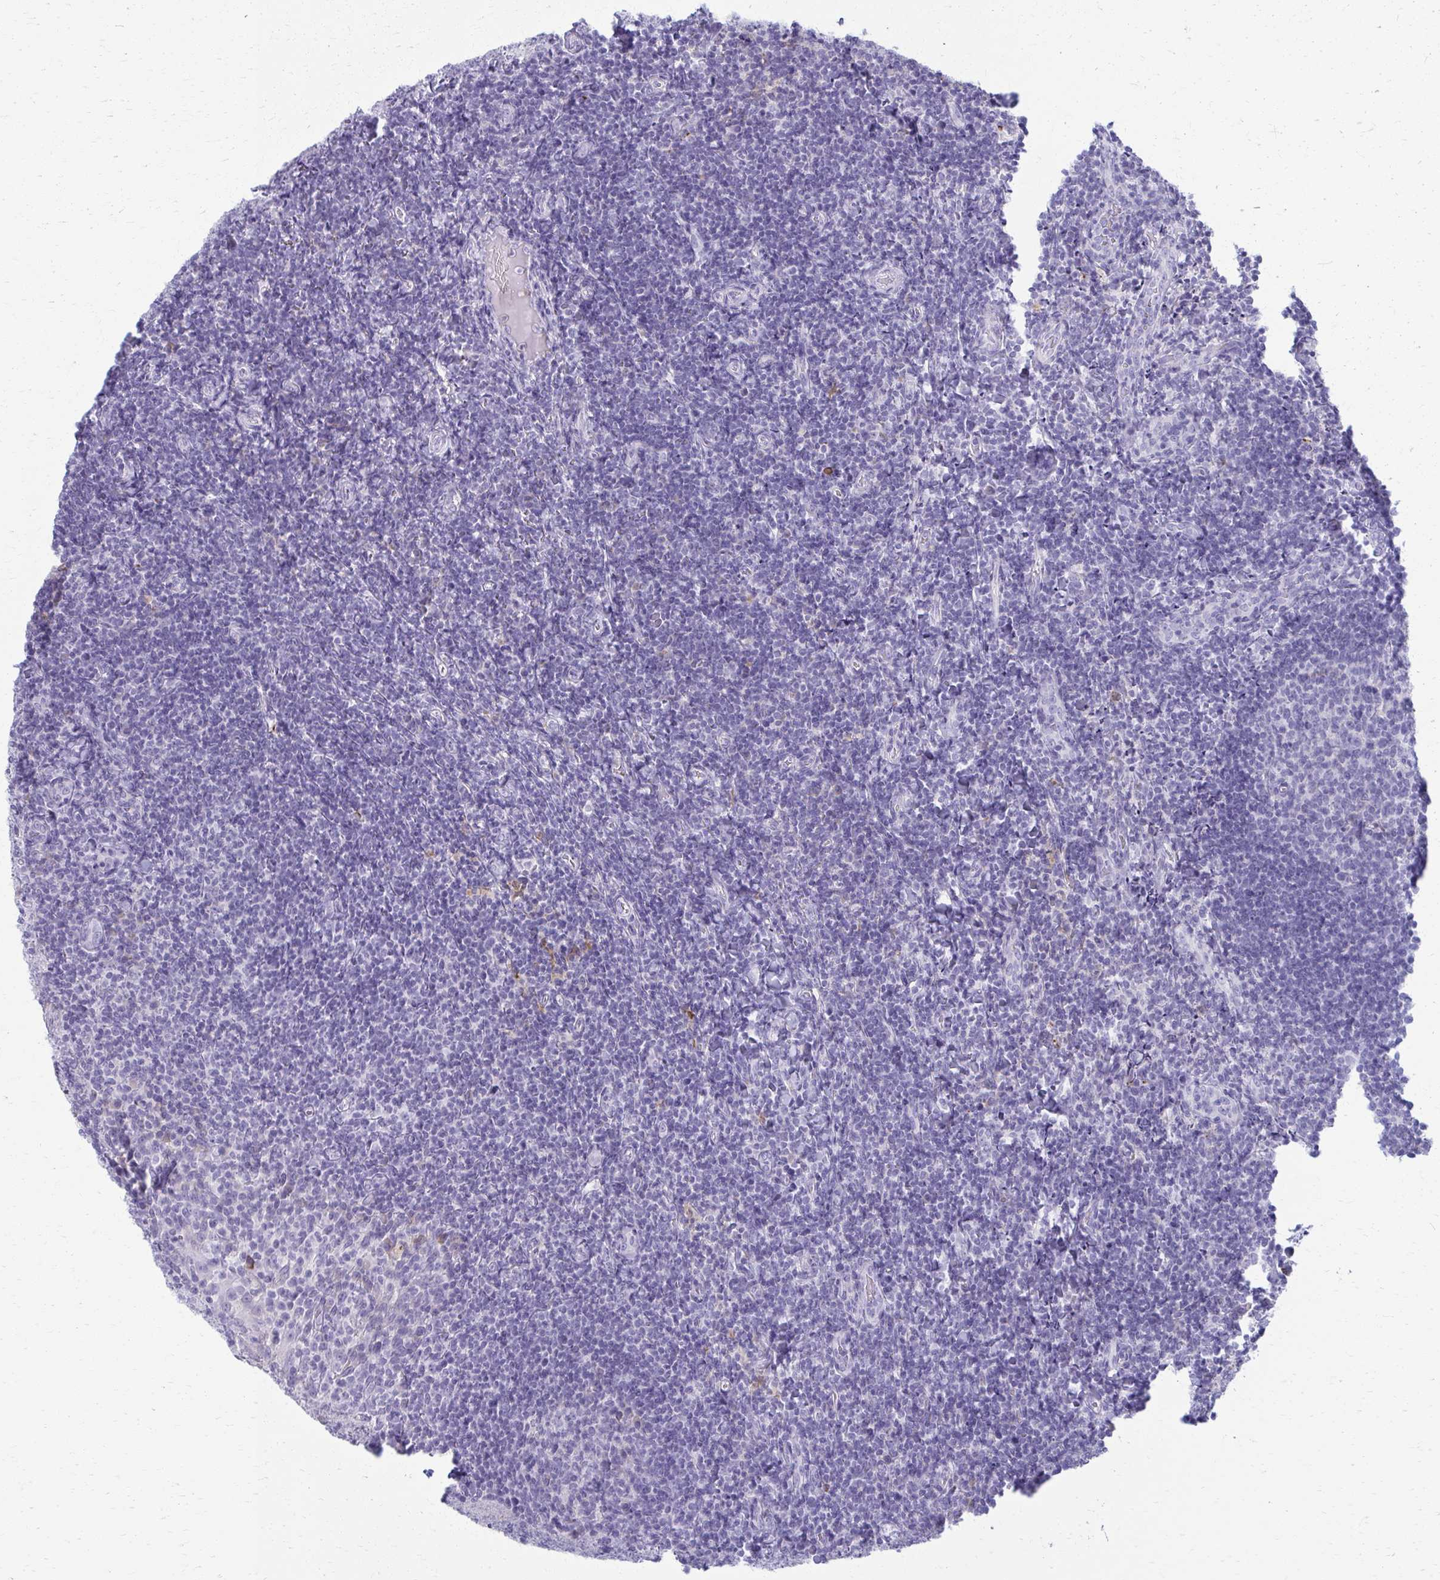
{"staining": {"intensity": "negative", "quantity": "none", "location": "none"}, "tissue": "tonsil", "cell_type": "Germinal center cells", "image_type": "normal", "snomed": [{"axis": "morphology", "description": "Normal tissue, NOS"}, {"axis": "topography", "description": "Tonsil"}], "caption": "The image displays no staining of germinal center cells in normal tonsil.", "gene": "ENSG00000275249", "patient": {"sex": "female", "age": 10}}